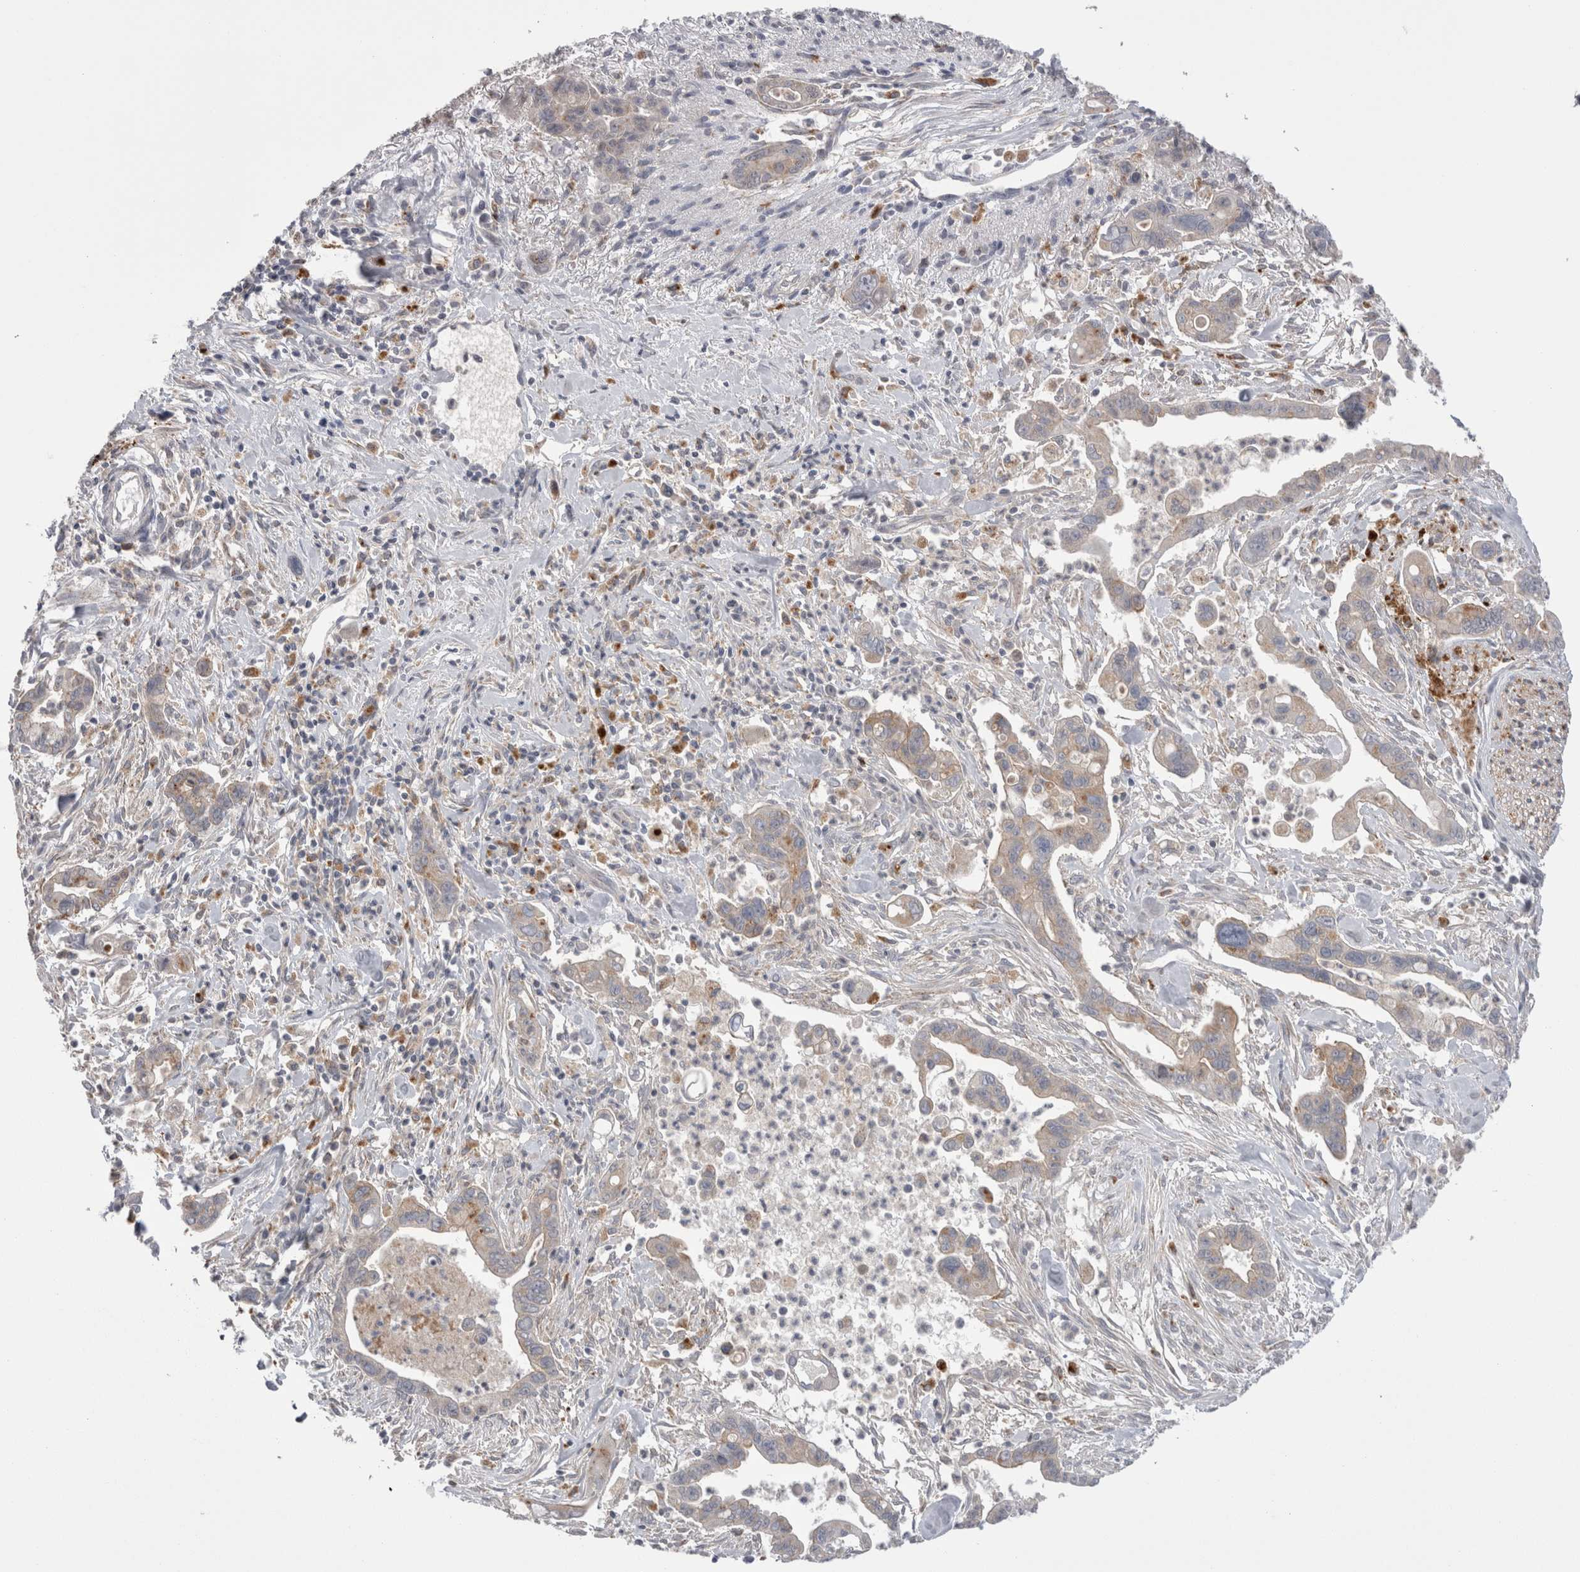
{"staining": {"intensity": "weak", "quantity": "<25%", "location": "cytoplasmic/membranous"}, "tissue": "pancreatic cancer", "cell_type": "Tumor cells", "image_type": "cancer", "snomed": [{"axis": "morphology", "description": "Adenocarcinoma, NOS"}, {"axis": "topography", "description": "Pancreas"}], "caption": "The histopathology image exhibits no staining of tumor cells in adenocarcinoma (pancreatic).", "gene": "EPDR1", "patient": {"sex": "male", "age": 70}}